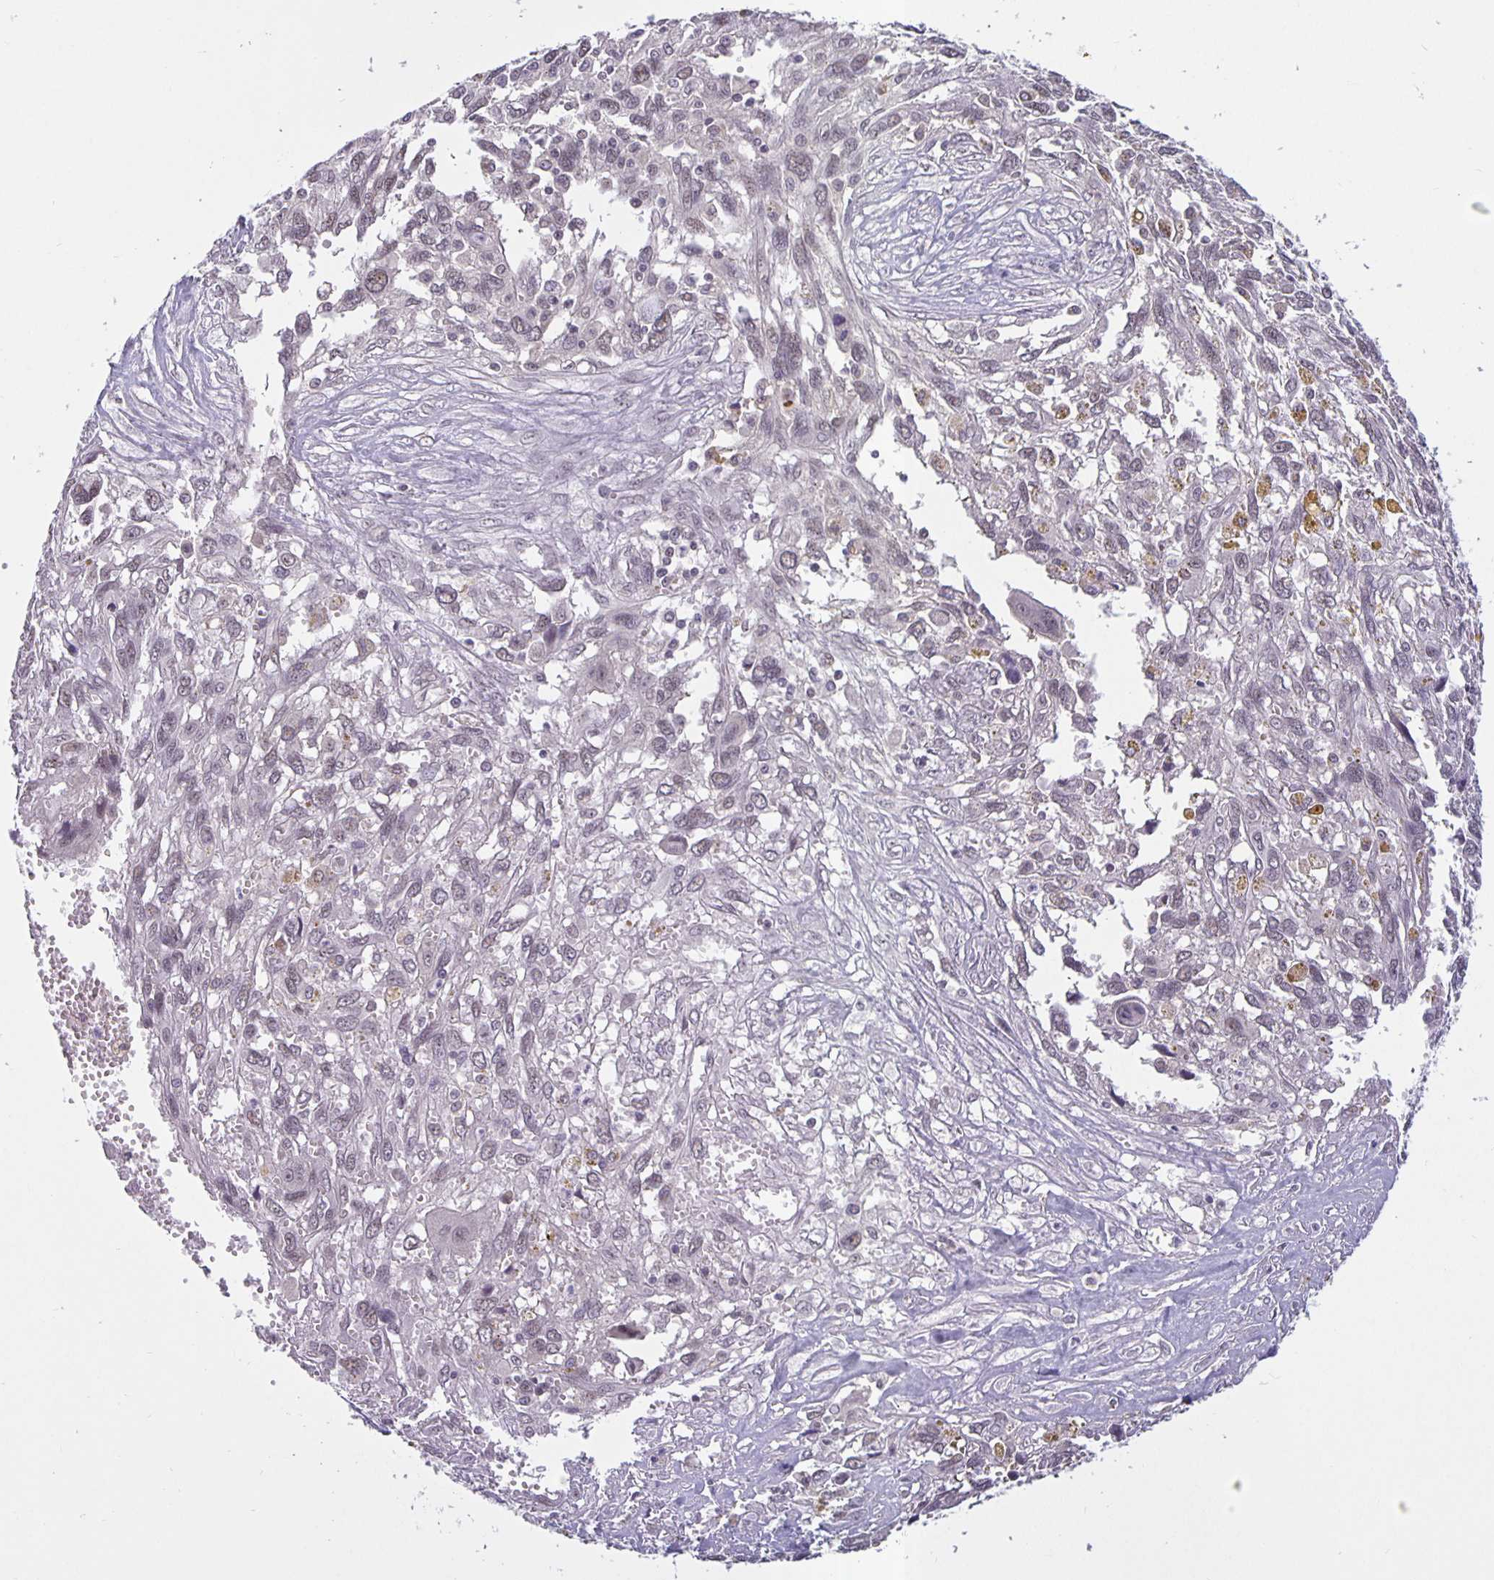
{"staining": {"intensity": "negative", "quantity": "none", "location": "none"}, "tissue": "pancreatic cancer", "cell_type": "Tumor cells", "image_type": "cancer", "snomed": [{"axis": "morphology", "description": "Adenocarcinoma, NOS"}, {"axis": "topography", "description": "Pancreas"}], "caption": "Immunohistochemistry micrograph of neoplastic tissue: human adenocarcinoma (pancreatic) stained with DAB (3,3'-diaminobenzidine) exhibits no significant protein positivity in tumor cells.", "gene": "ARVCF", "patient": {"sex": "female", "age": 47}}